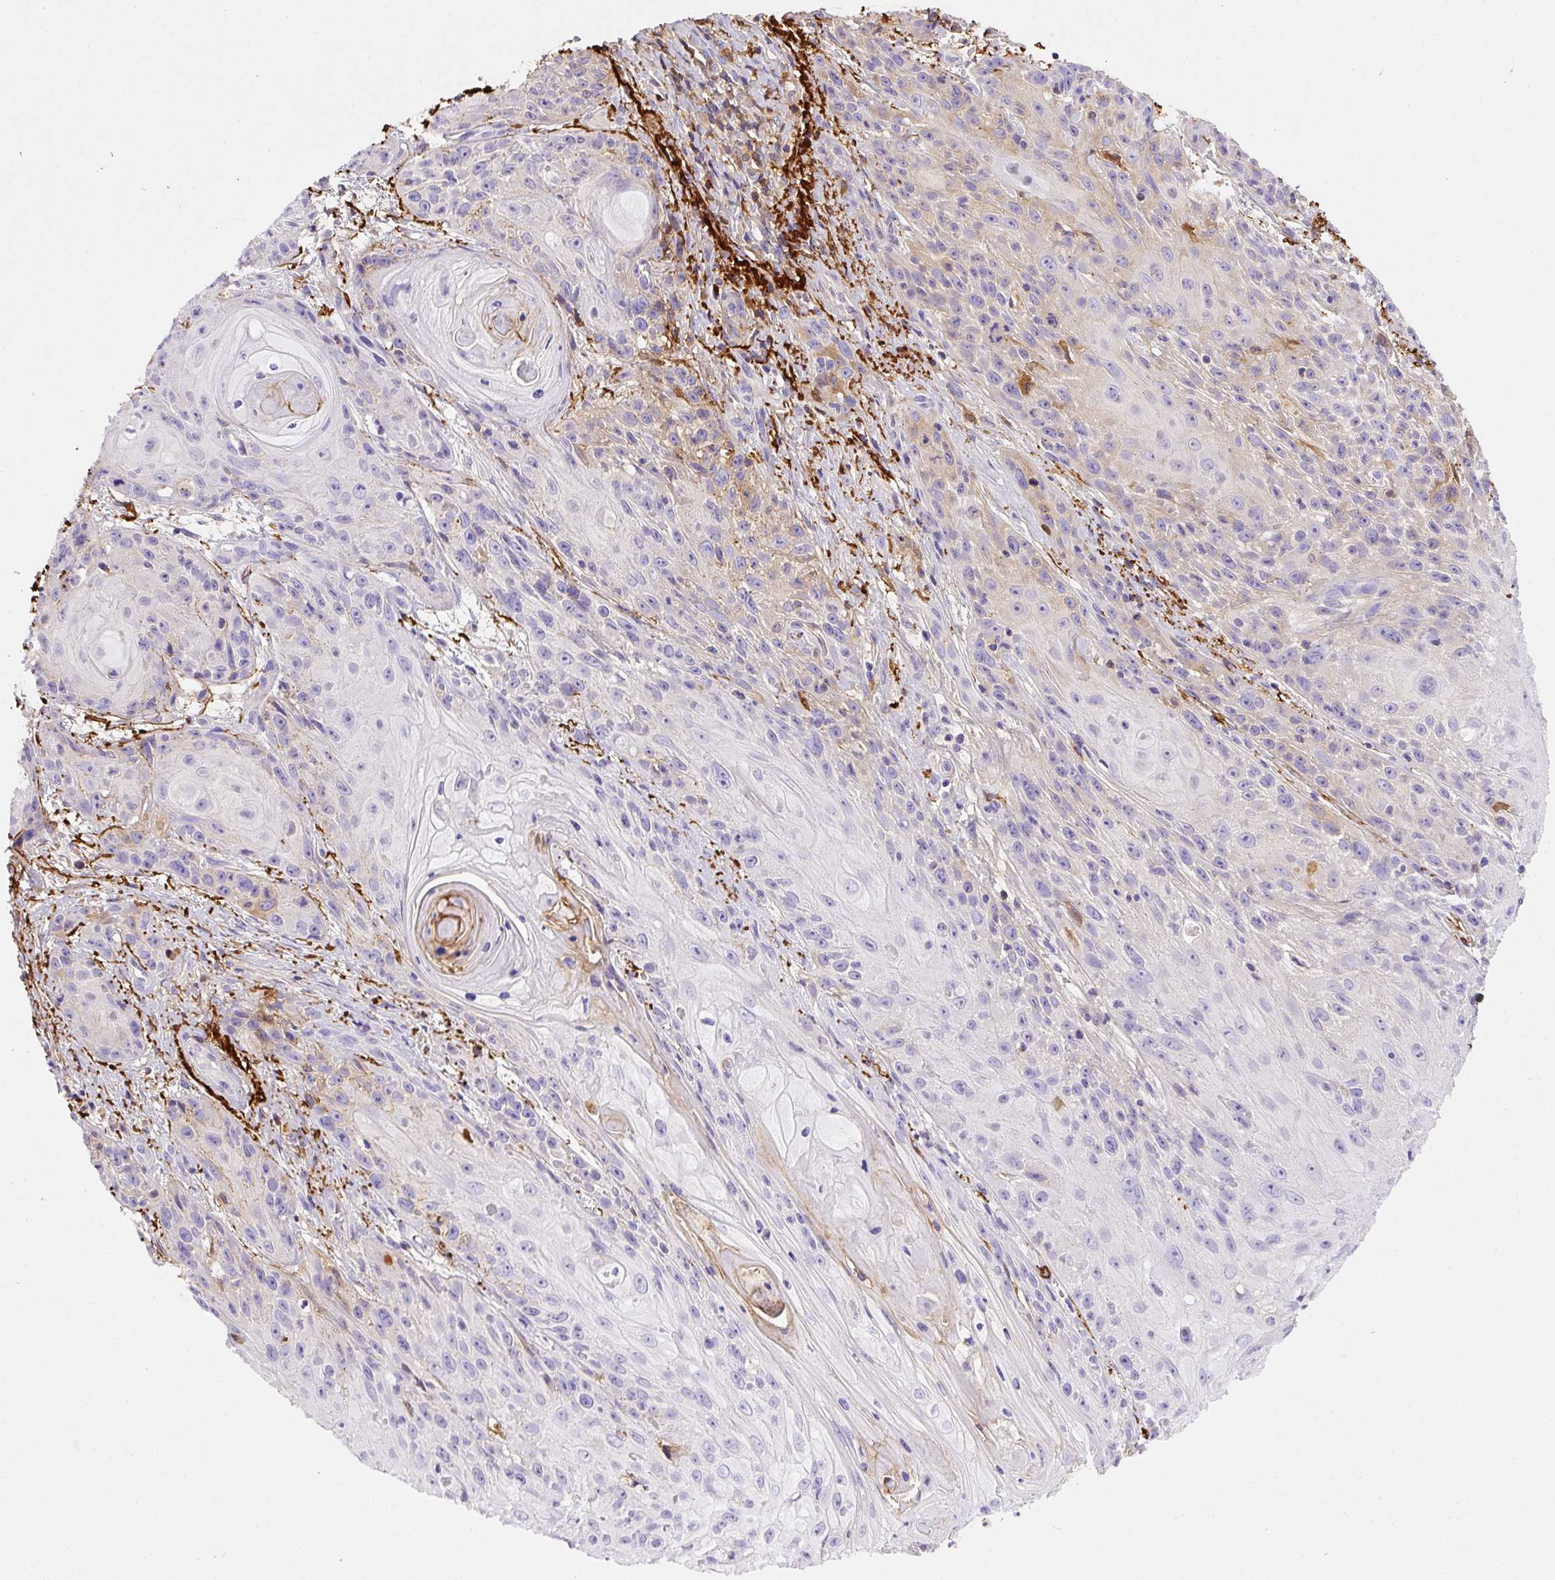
{"staining": {"intensity": "weak", "quantity": "<25%", "location": "cytoplasmic/membranous"}, "tissue": "skin cancer", "cell_type": "Tumor cells", "image_type": "cancer", "snomed": [{"axis": "morphology", "description": "Squamous cell carcinoma, NOS"}, {"axis": "topography", "description": "Skin"}, {"axis": "topography", "description": "Vulva"}], "caption": "Immunohistochemistry (IHC) micrograph of neoplastic tissue: human skin cancer (squamous cell carcinoma) stained with DAB displays no significant protein expression in tumor cells. (DAB immunohistochemistry visualized using brightfield microscopy, high magnification).", "gene": "APCS", "patient": {"sex": "female", "age": 76}}